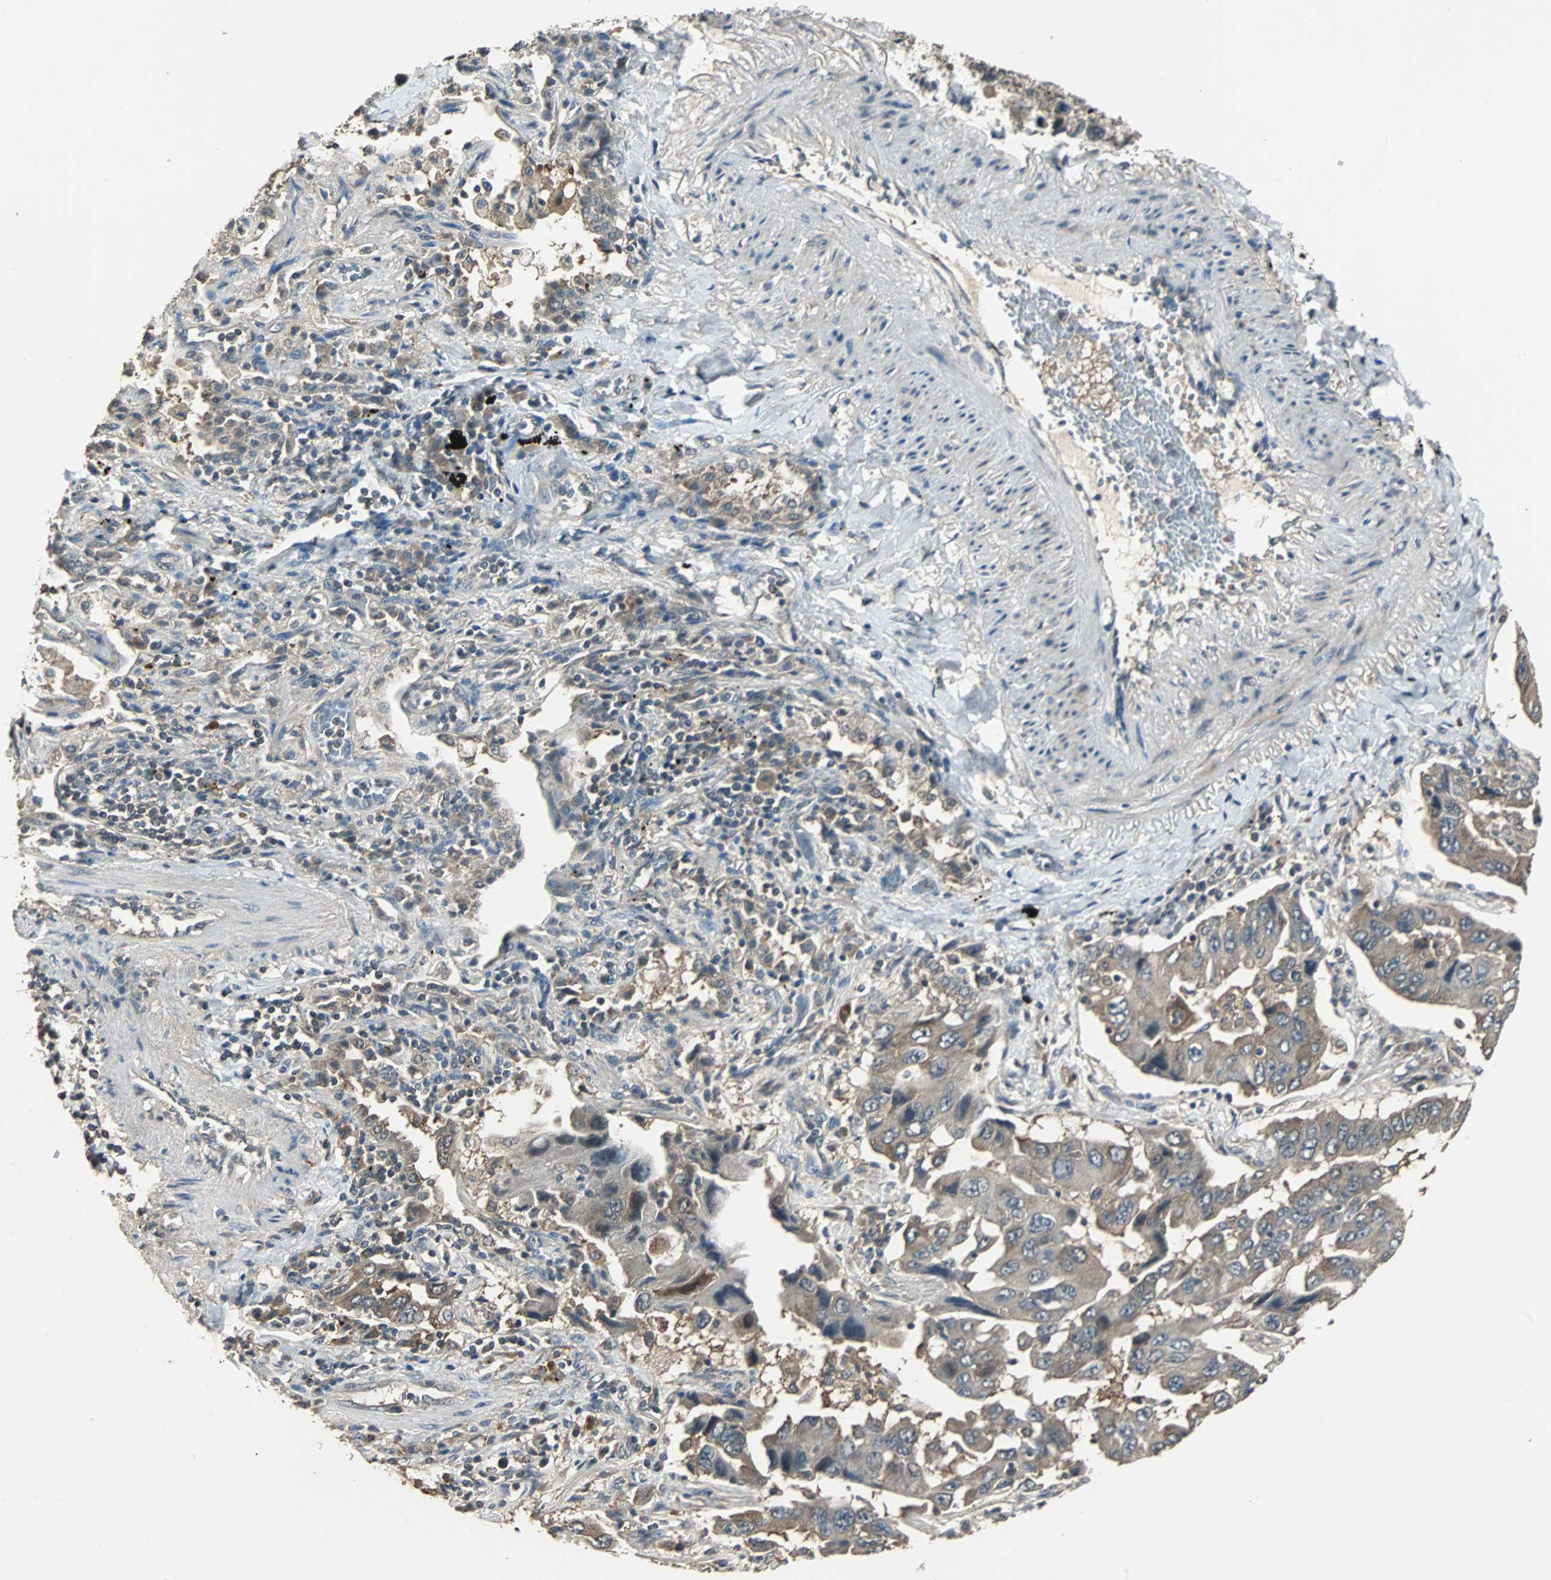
{"staining": {"intensity": "moderate", "quantity": "<25%", "location": "cytoplasmic/membranous"}, "tissue": "lung cancer", "cell_type": "Tumor cells", "image_type": "cancer", "snomed": [{"axis": "morphology", "description": "Adenocarcinoma, NOS"}, {"axis": "topography", "description": "Lung"}], "caption": "Tumor cells reveal moderate cytoplasmic/membranous expression in about <25% of cells in lung cancer (adenocarcinoma).", "gene": "ABHD2", "patient": {"sex": "female", "age": 65}}